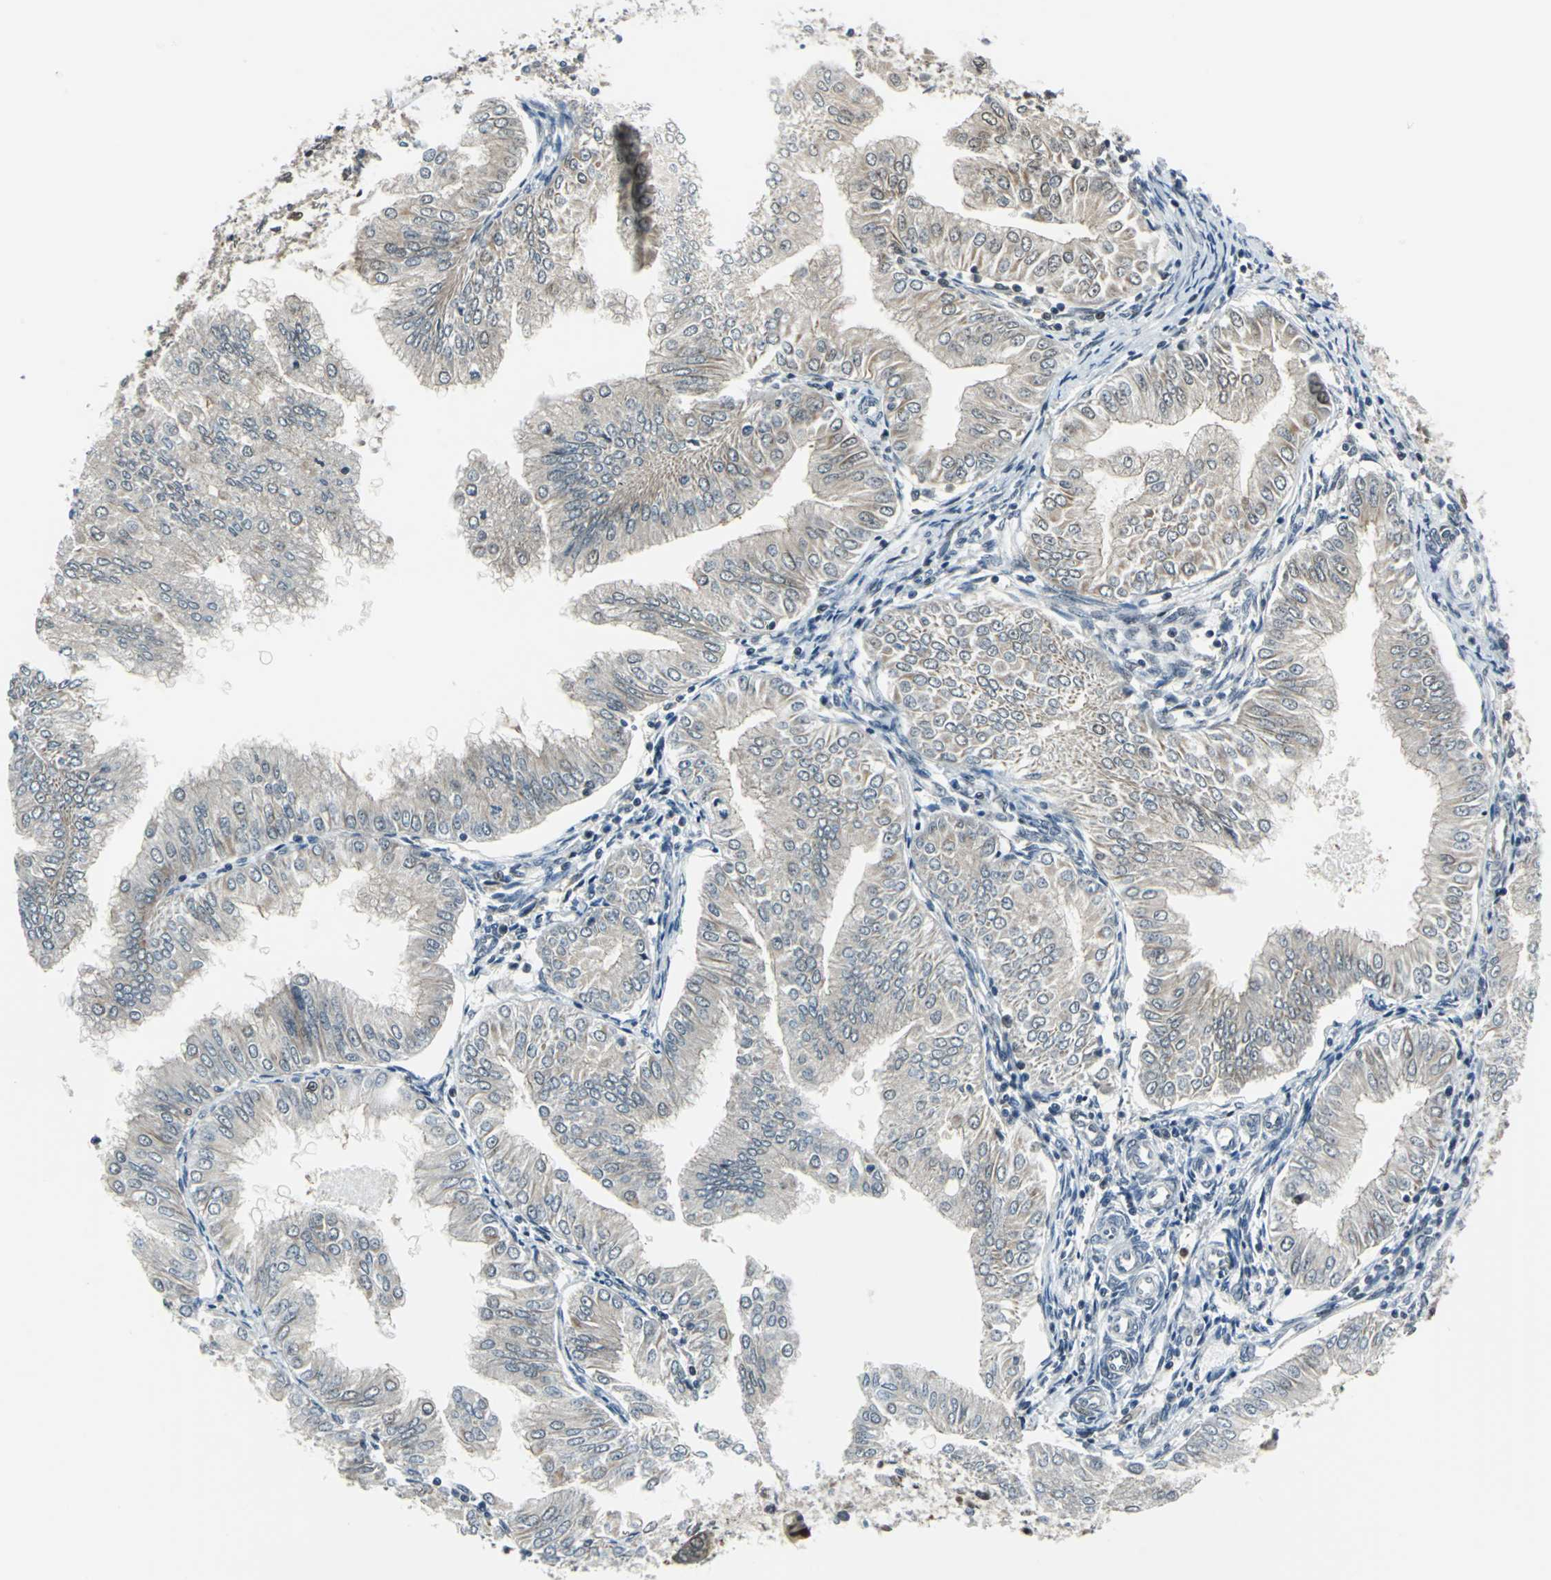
{"staining": {"intensity": "weak", "quantity": "<25%", "location": "cytoplasmic/membranous"}, "tissue": "endometrial cancer", "cell_type": "Tumor cells", "image_type": "cancer", "snomed": [{"axis": "morphology", "description": "Adenocarcinoma, NOS"}, {"axis": "topography", "description": "Endometrium"}], "caption": "Immunohistochemistry of human adenocarcinoma (endometrial) demonstrates no positivity in tumor cells.", "gene": "POLR3K", "patient": {"sex": "female", "age": 53}}